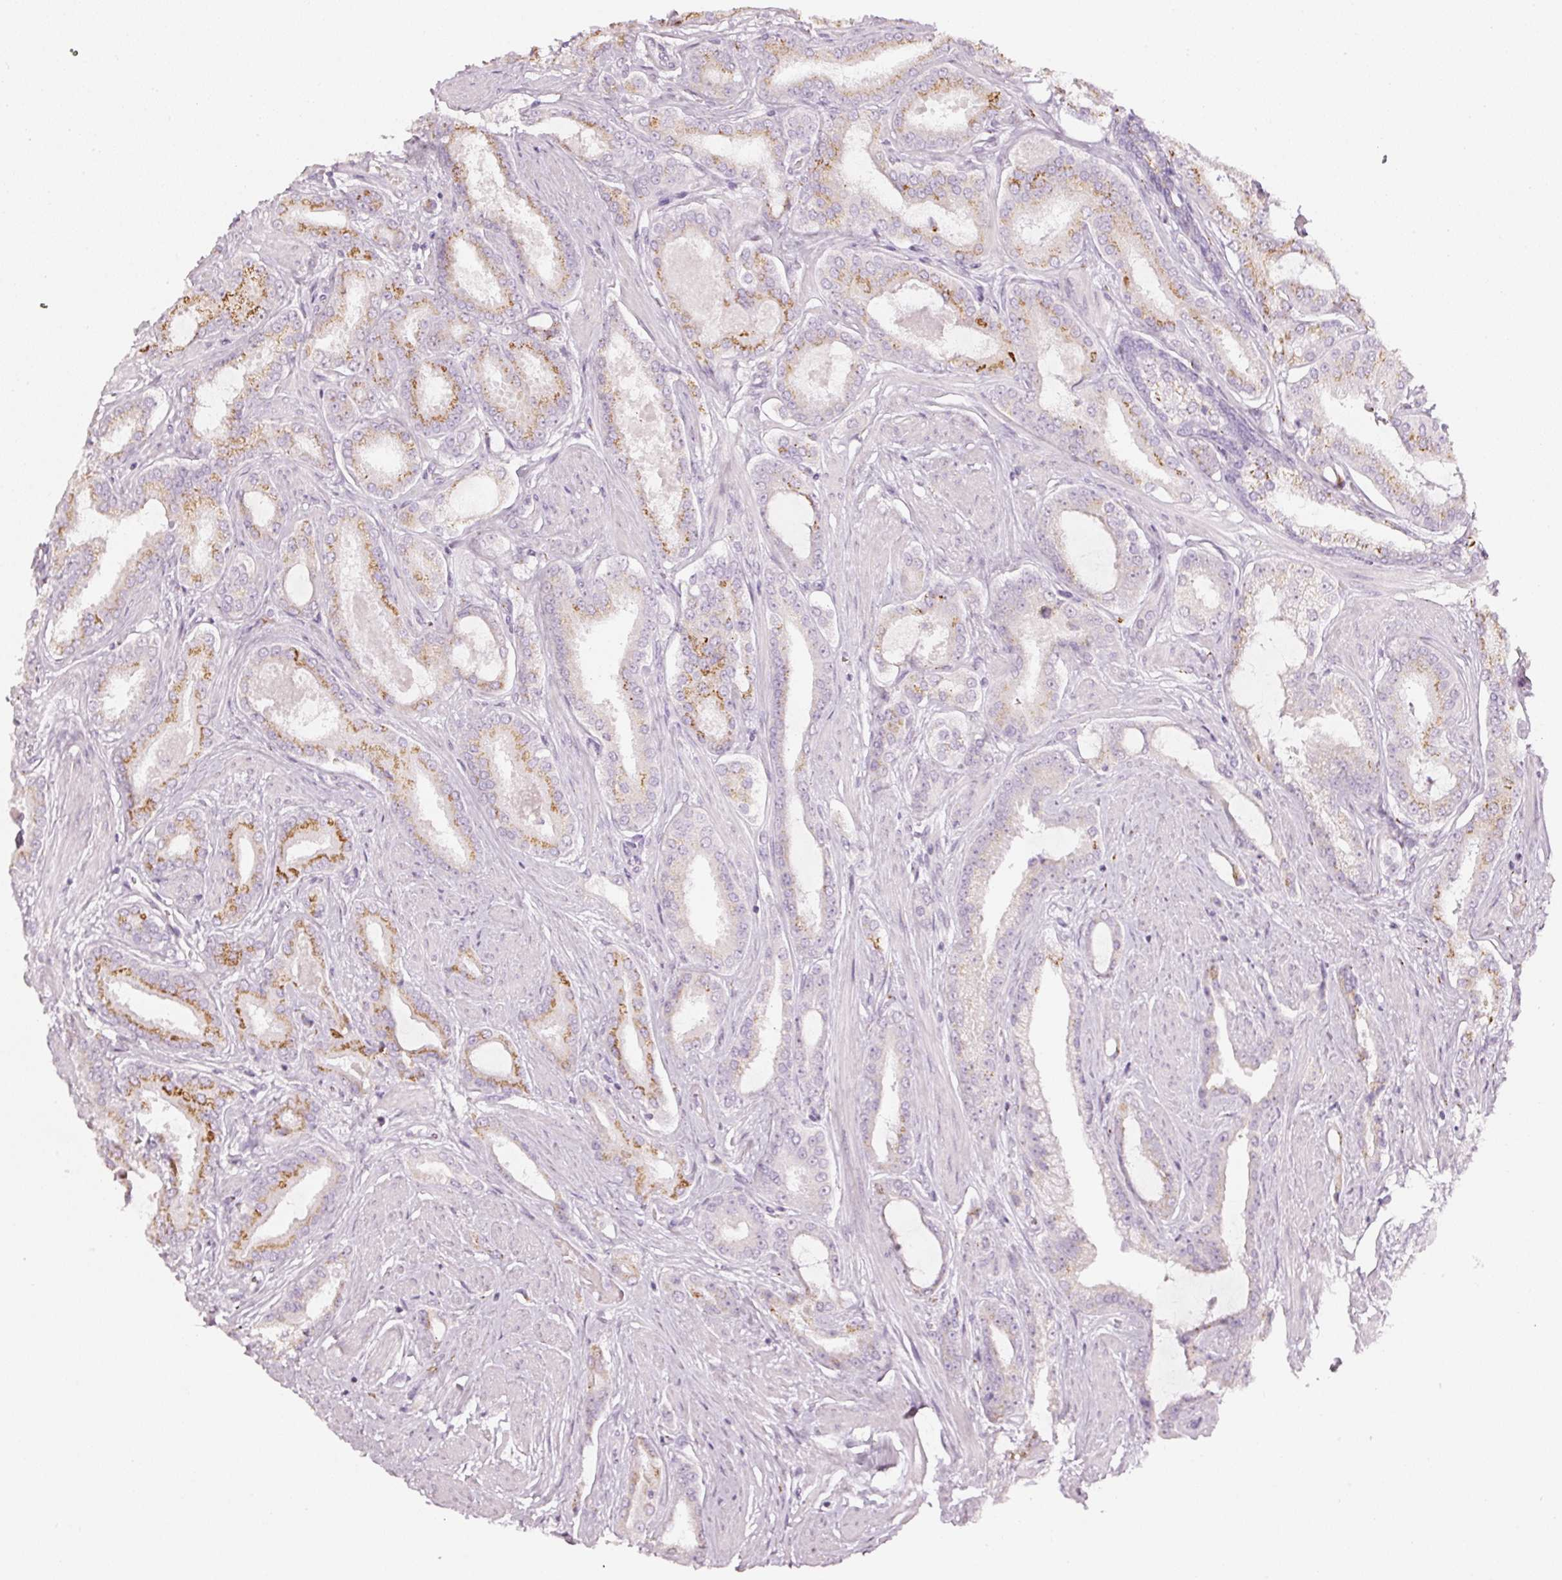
{"staining": {"intensity": "moderate", "quantity": "25%-75%", "location": "cytoplasmic/membranous"}, "tissue": "prostate cancer", "cell_type": "Tumor cells", "image_type": "cancer", "snomed": [{"axis": "morphology", "description": "Adenocarcinoma, Low grade"}, {"axis": "topography", "description": "Prostate"}], "caption": "A brown stain highlights moderate cytoplasmic/membranous expression of a protein in human prostate cancer tumor cells.", "gene": "SDF4", "patient": {"sex": "male", "age": 42}}